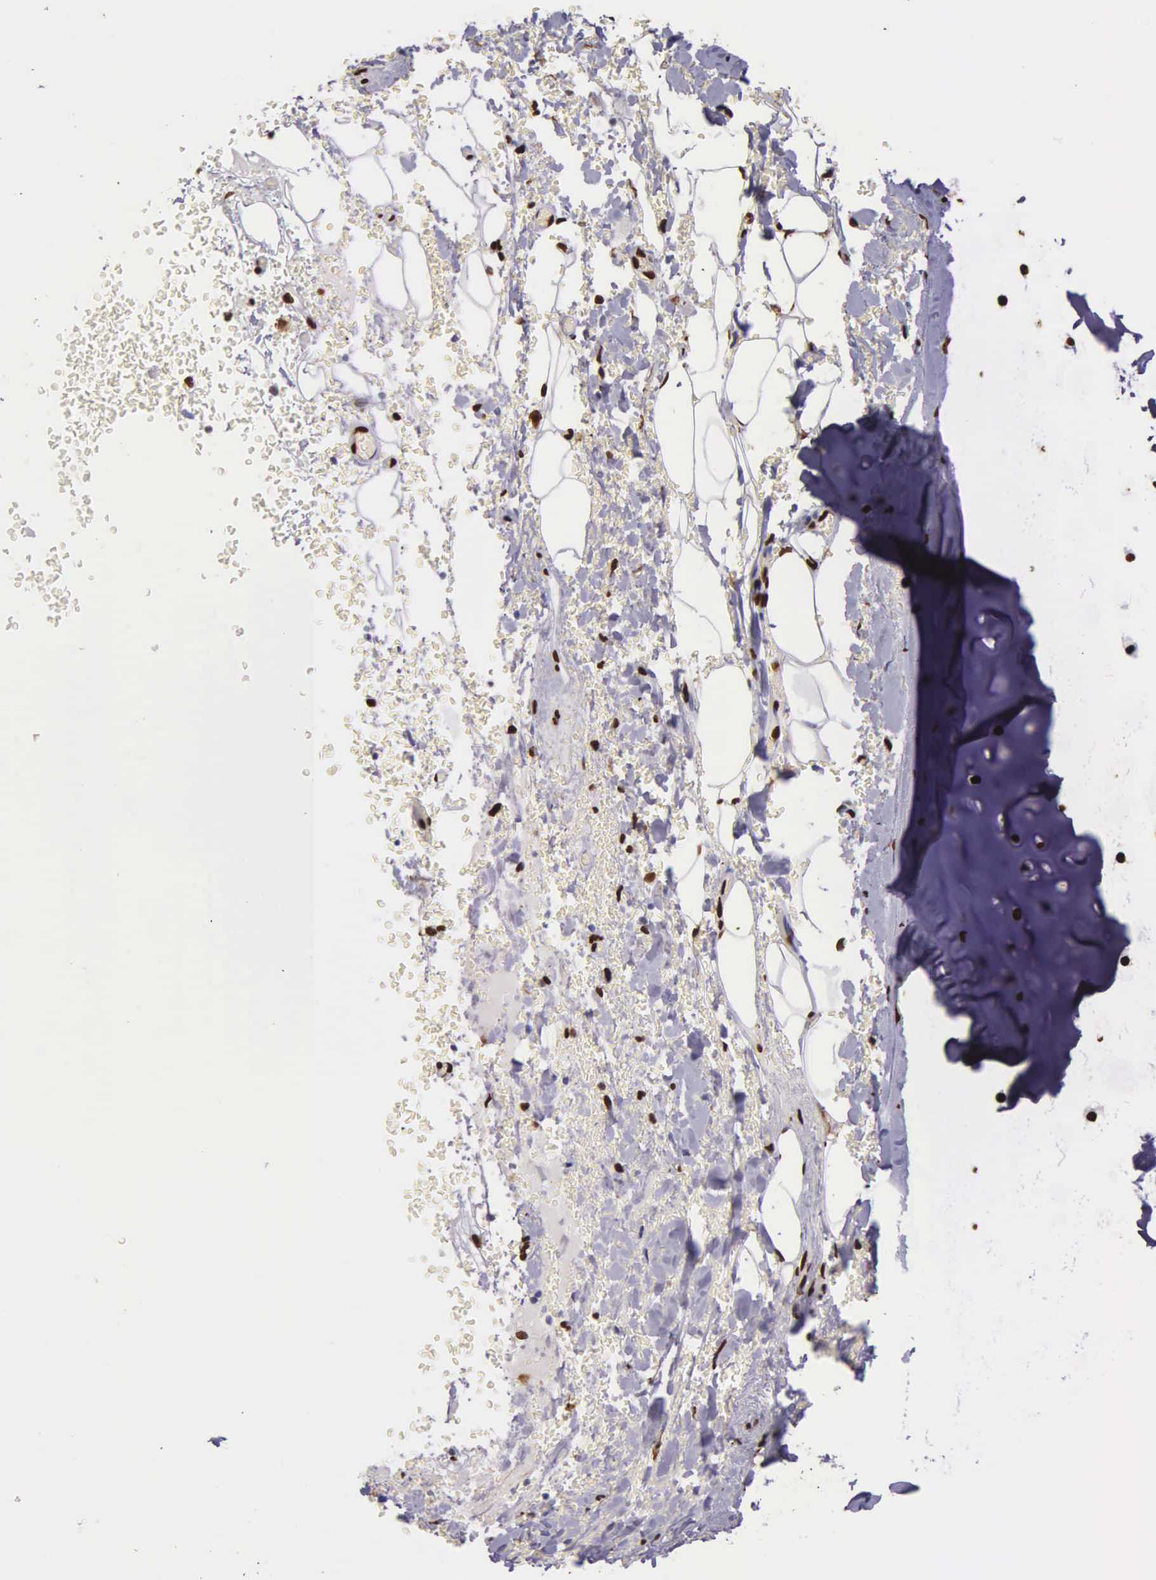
{"staining": {"intensity": "strong", "quantity": ">75%", "location": "nuclear"}, "tissue": "bronchus", "cell_type": "Respiratory epithelial cells", "image_type": "normal", "snomed": [{"axis": "morphology", "description": "Normal tissue, NOS"}, {"axis": "topography", "description": "Cartilage tissue"}], "caption": "This image reveals normal bronchus stained with immunohistochemistry (IHC) to label a protein in brown. The nuclear of respiratory epithelial cells show strong positivity for the protein. Nuclei are counter-stained blue.", "gene": "H1", "patient": {"sex": "female", "age": 63}}